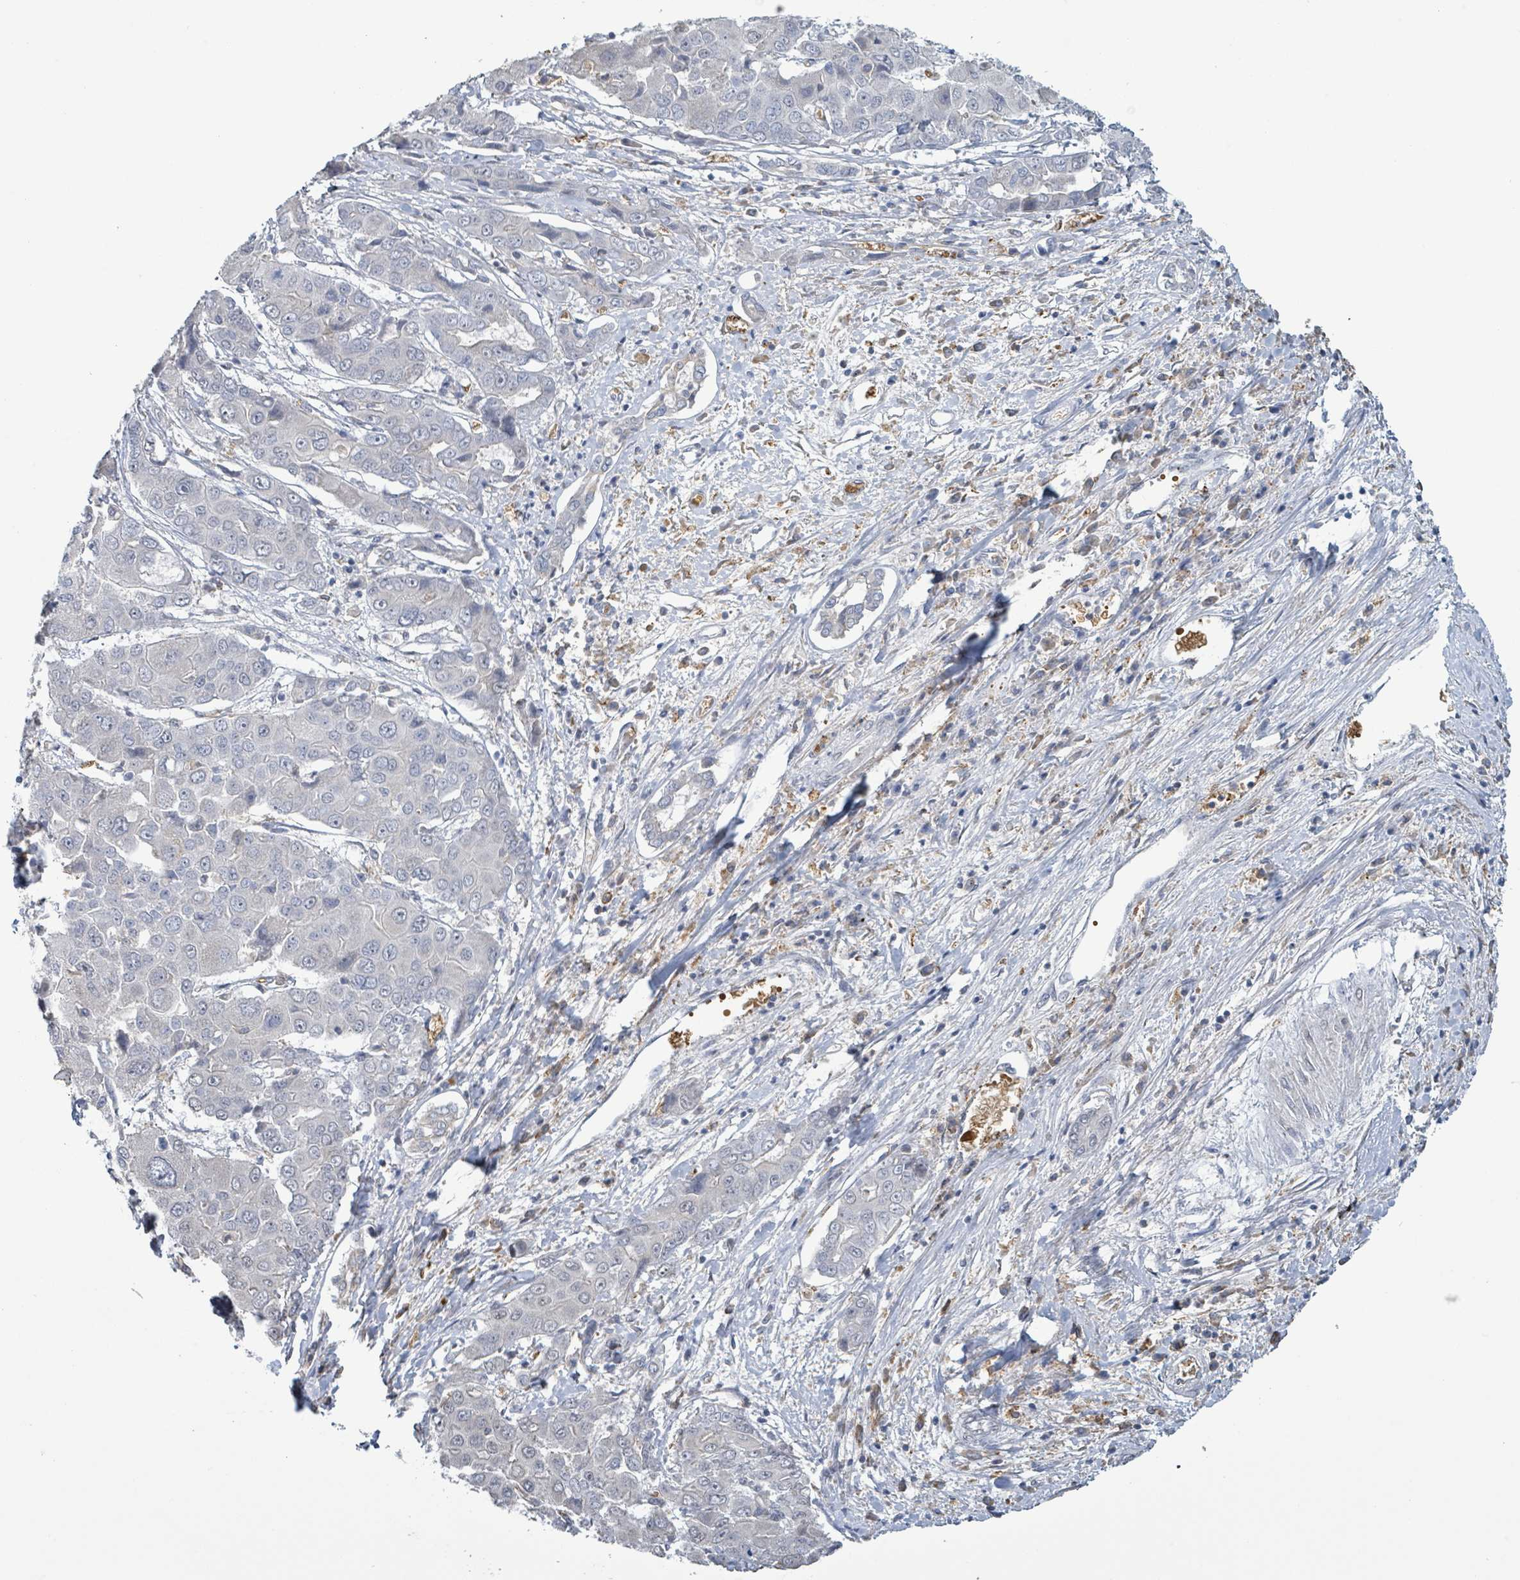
{"staining": {"intensity": "negative", "quantity": "none", "location": "none"}, "tissue": "liver cancer", "cell_type": "Tumor cells", "image_type": "cancer", "snomed": [{"axis": "morphology", "description": "Cholangiocarcinoma"}, {"axis": "topography", "description": "Liver"}], "caption": "DAB immunohistochemical staining of liver cholangiocarcinoma exhibits no significant expression in tumor cells.", "gene": "SEBOX", "patient": {"sex": "male", "age": 67}}